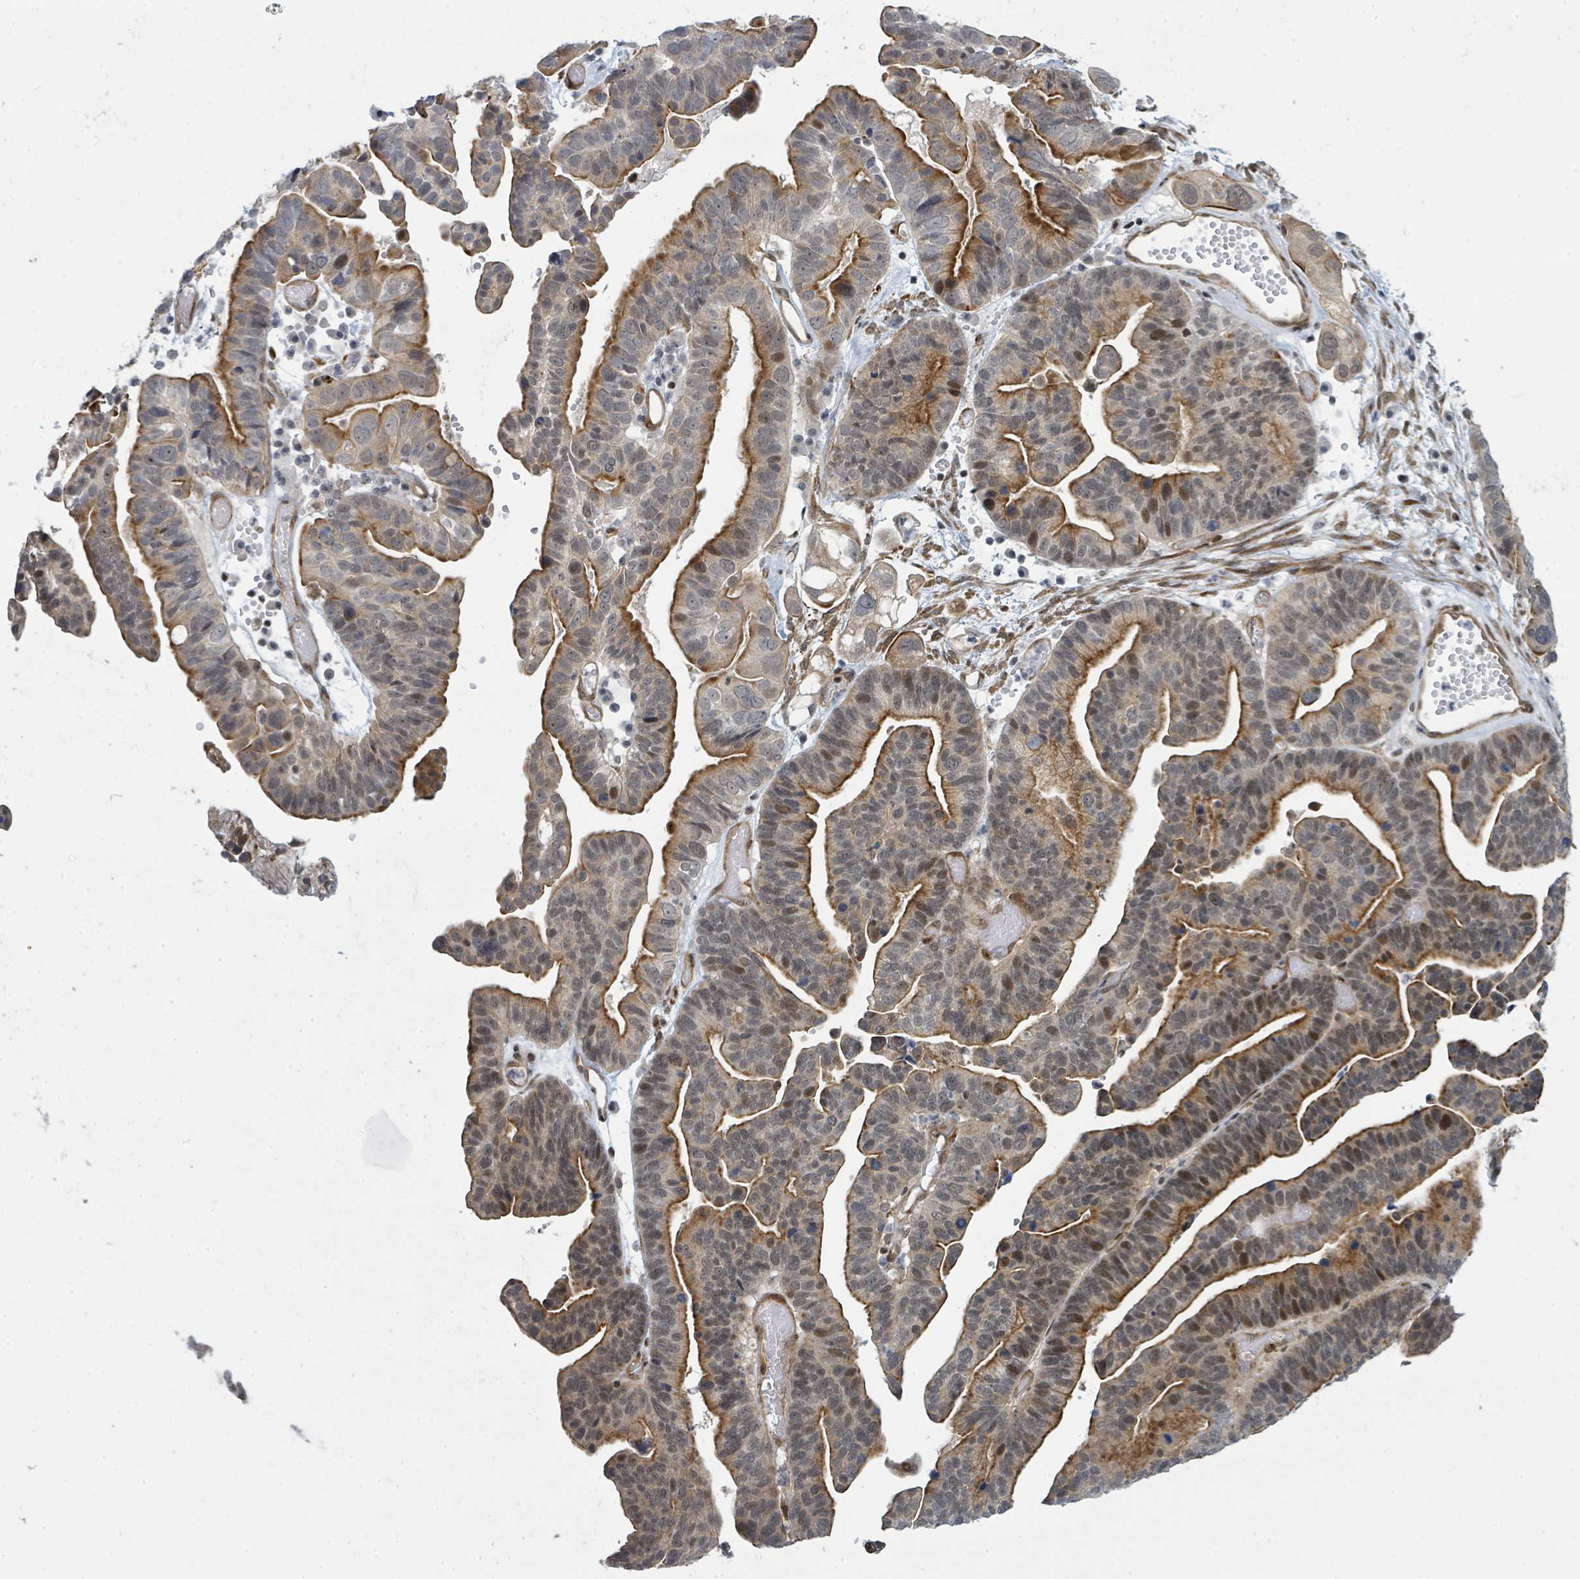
{"staining": {"intensity": "moderate", "quantity": "25%-75%", "location": "cytoplasmic/membranous"}, "tissue": "ovarian cancer", "cell_type": "Tumor cells", "image_type": "cancer", "snomed": [{"axis": "morphology", "description": "Cystadenocarcinoma, serous, NOS"}, {"axis": "topography", "description": "Ovary"}], "caption": "Protein expression analysis of human serous cystadenocarcinoma (ovarian) reveals moderate cytoplasmic/membranous positivity in about 25%-75% of tumor cells. (DAB (3,3'-diaminobenzidine) IHC with brightfield microscopy, high magnification).", "gene": "PSMG2", "patient": {"sex": "female", "age": 56}}